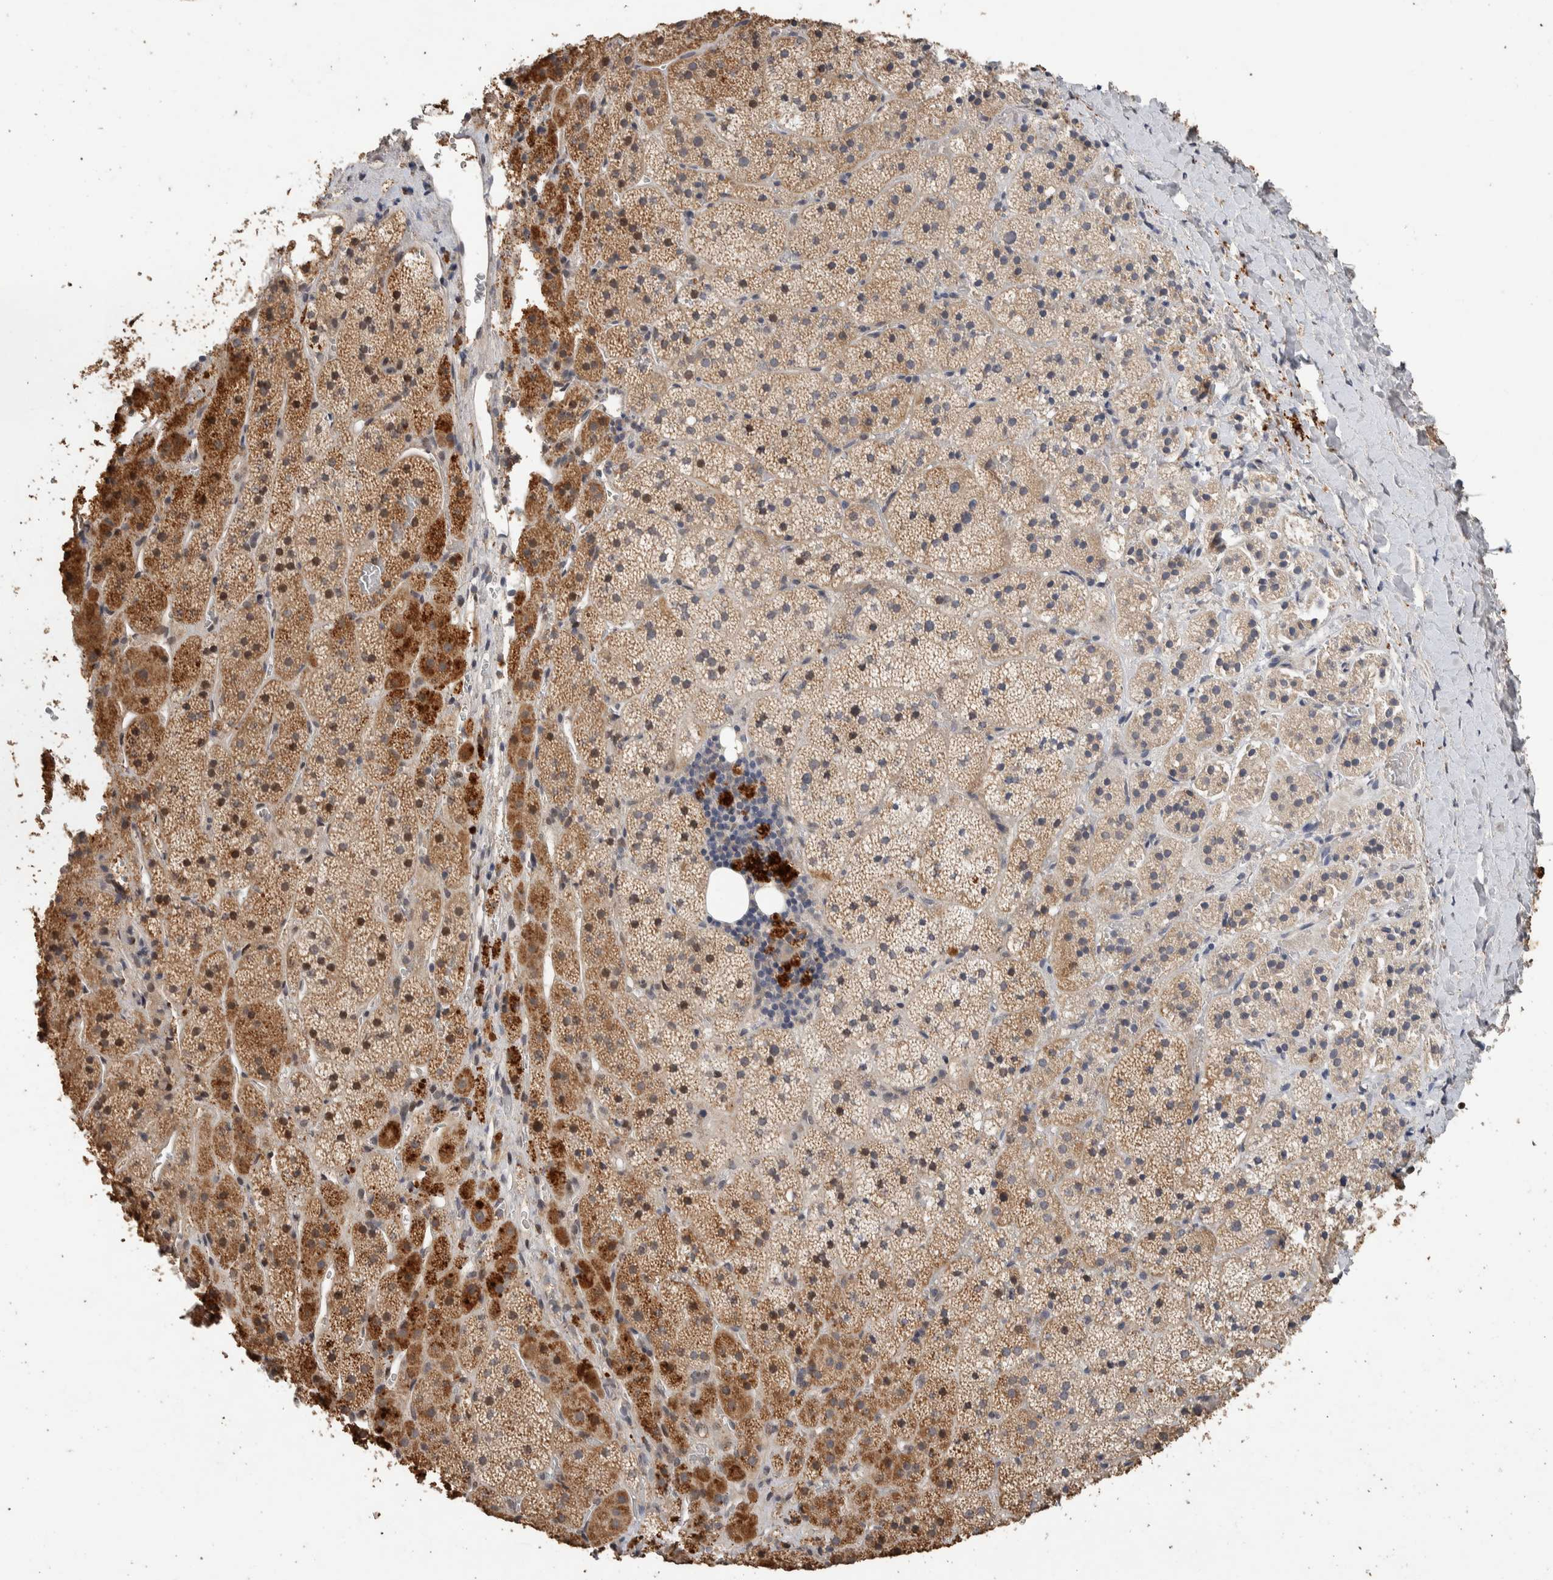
{"staining": {"intensity": "moderate", "quantity": ">75%", "location": "cytoplasmic/membranous"}, "tissue": "adrenal gland", "cell_type": "Glandular cells", "image_type": "normal", "snomed": [{"axis": "morphology", "description": "Normal tissue, NOS"}, {"axis": "topography", "description": "Adrenal gland"}], "caption": "A histopathology image of human adrenal gland stained for a protein shows moderate cytoplasmic/membranous brown staining in glandular cells.", "gene": "CYSRT1", "patient": {"sex": "female", "age": 44}}